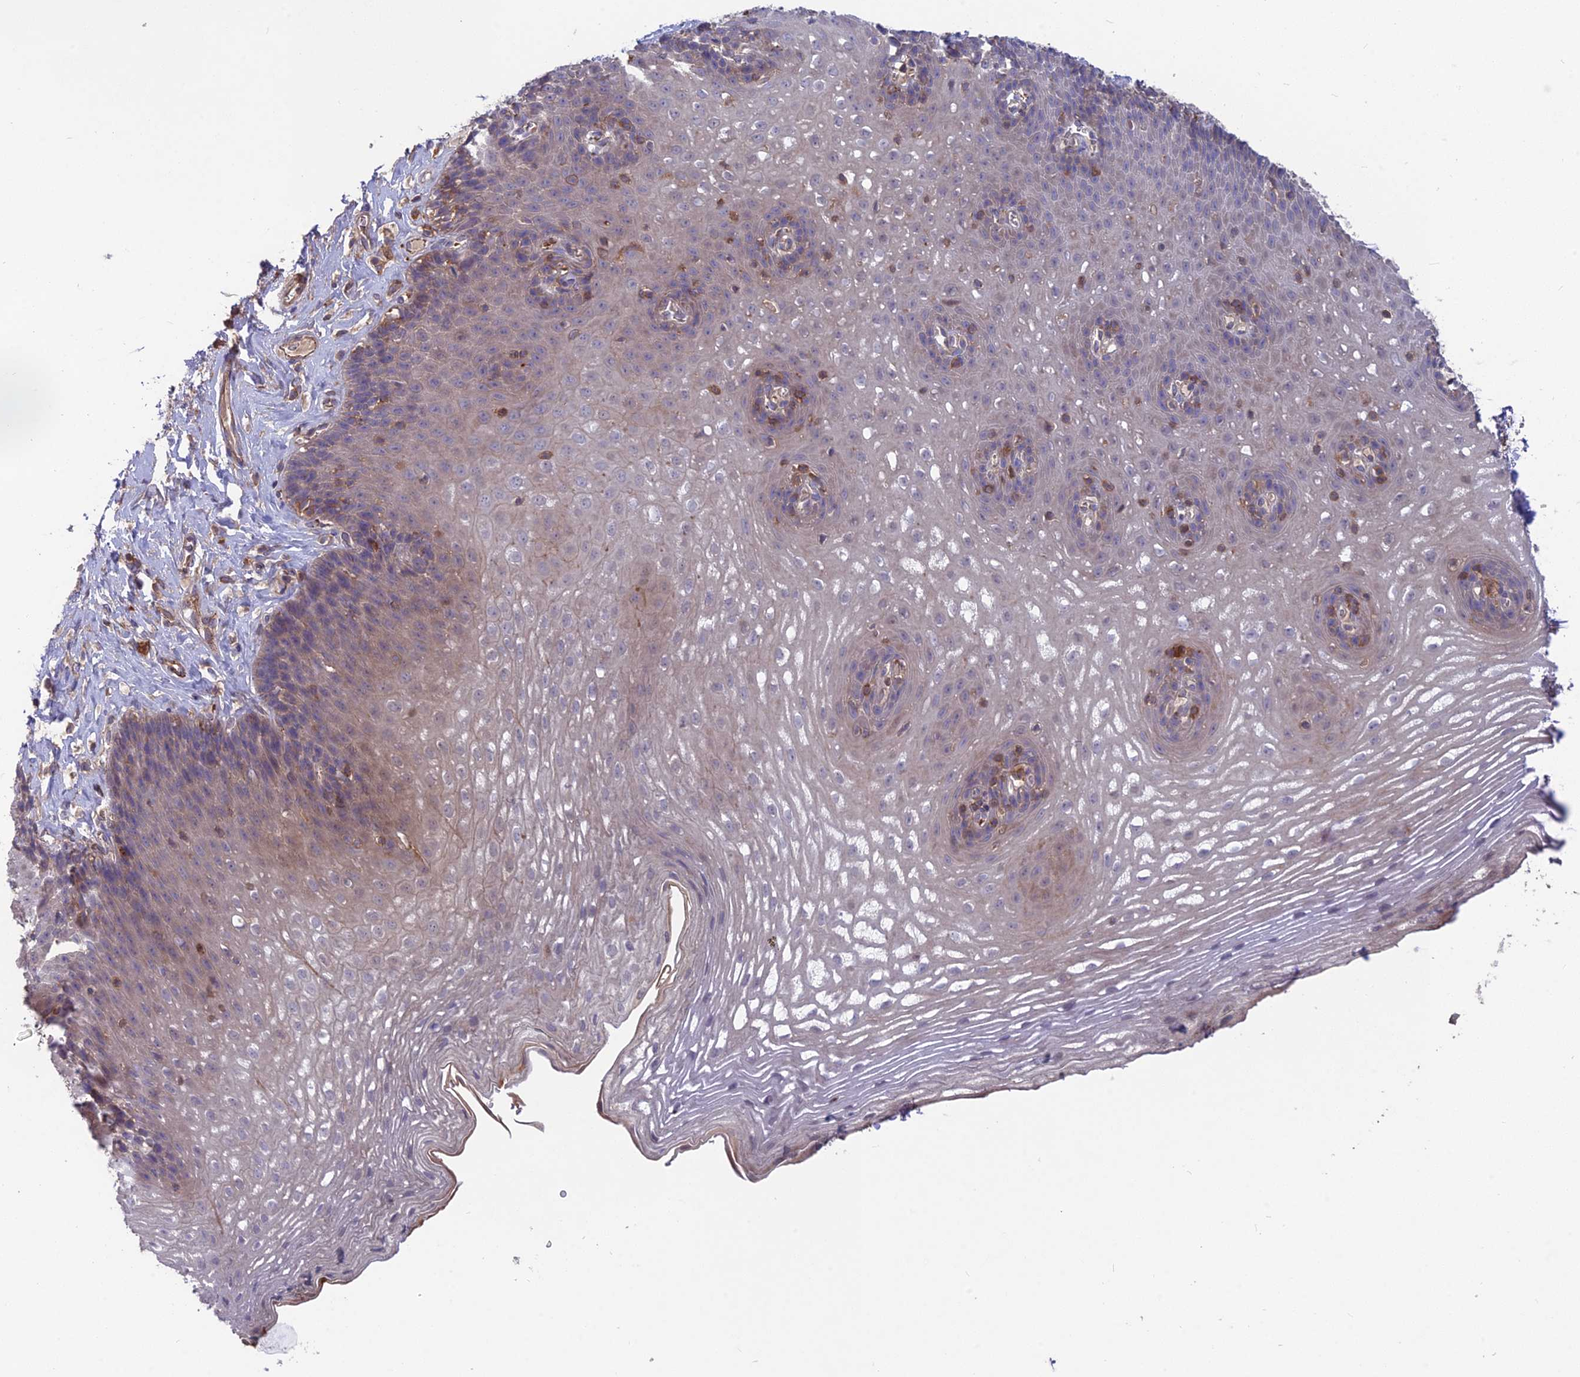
{"staining": {"intensity": "weak", "quantity": "<25%", "location": "cytoplasmic/membranous"}, "tissue": "esophagus", "cell_type": "Squamous epithelial cells", "image_type": "normal", "snomed": [{"axis": "morphology", "description": "Normal tissue, NOS"}, {"axis": "topography", "description": "Esophagus"}], "caption": "Immunohistochemistry (IHC) image of benign human esophagus stained for a protein (brown), which demonstrates no expression in squamous epithelial cells. (DAB (3,3'-diaminobenzidine) immunohistochemistry visualized using brightfield microscopy, high magnification).", "gene": "CPNE7", "patient": {"sex": "female", "age": 66}}